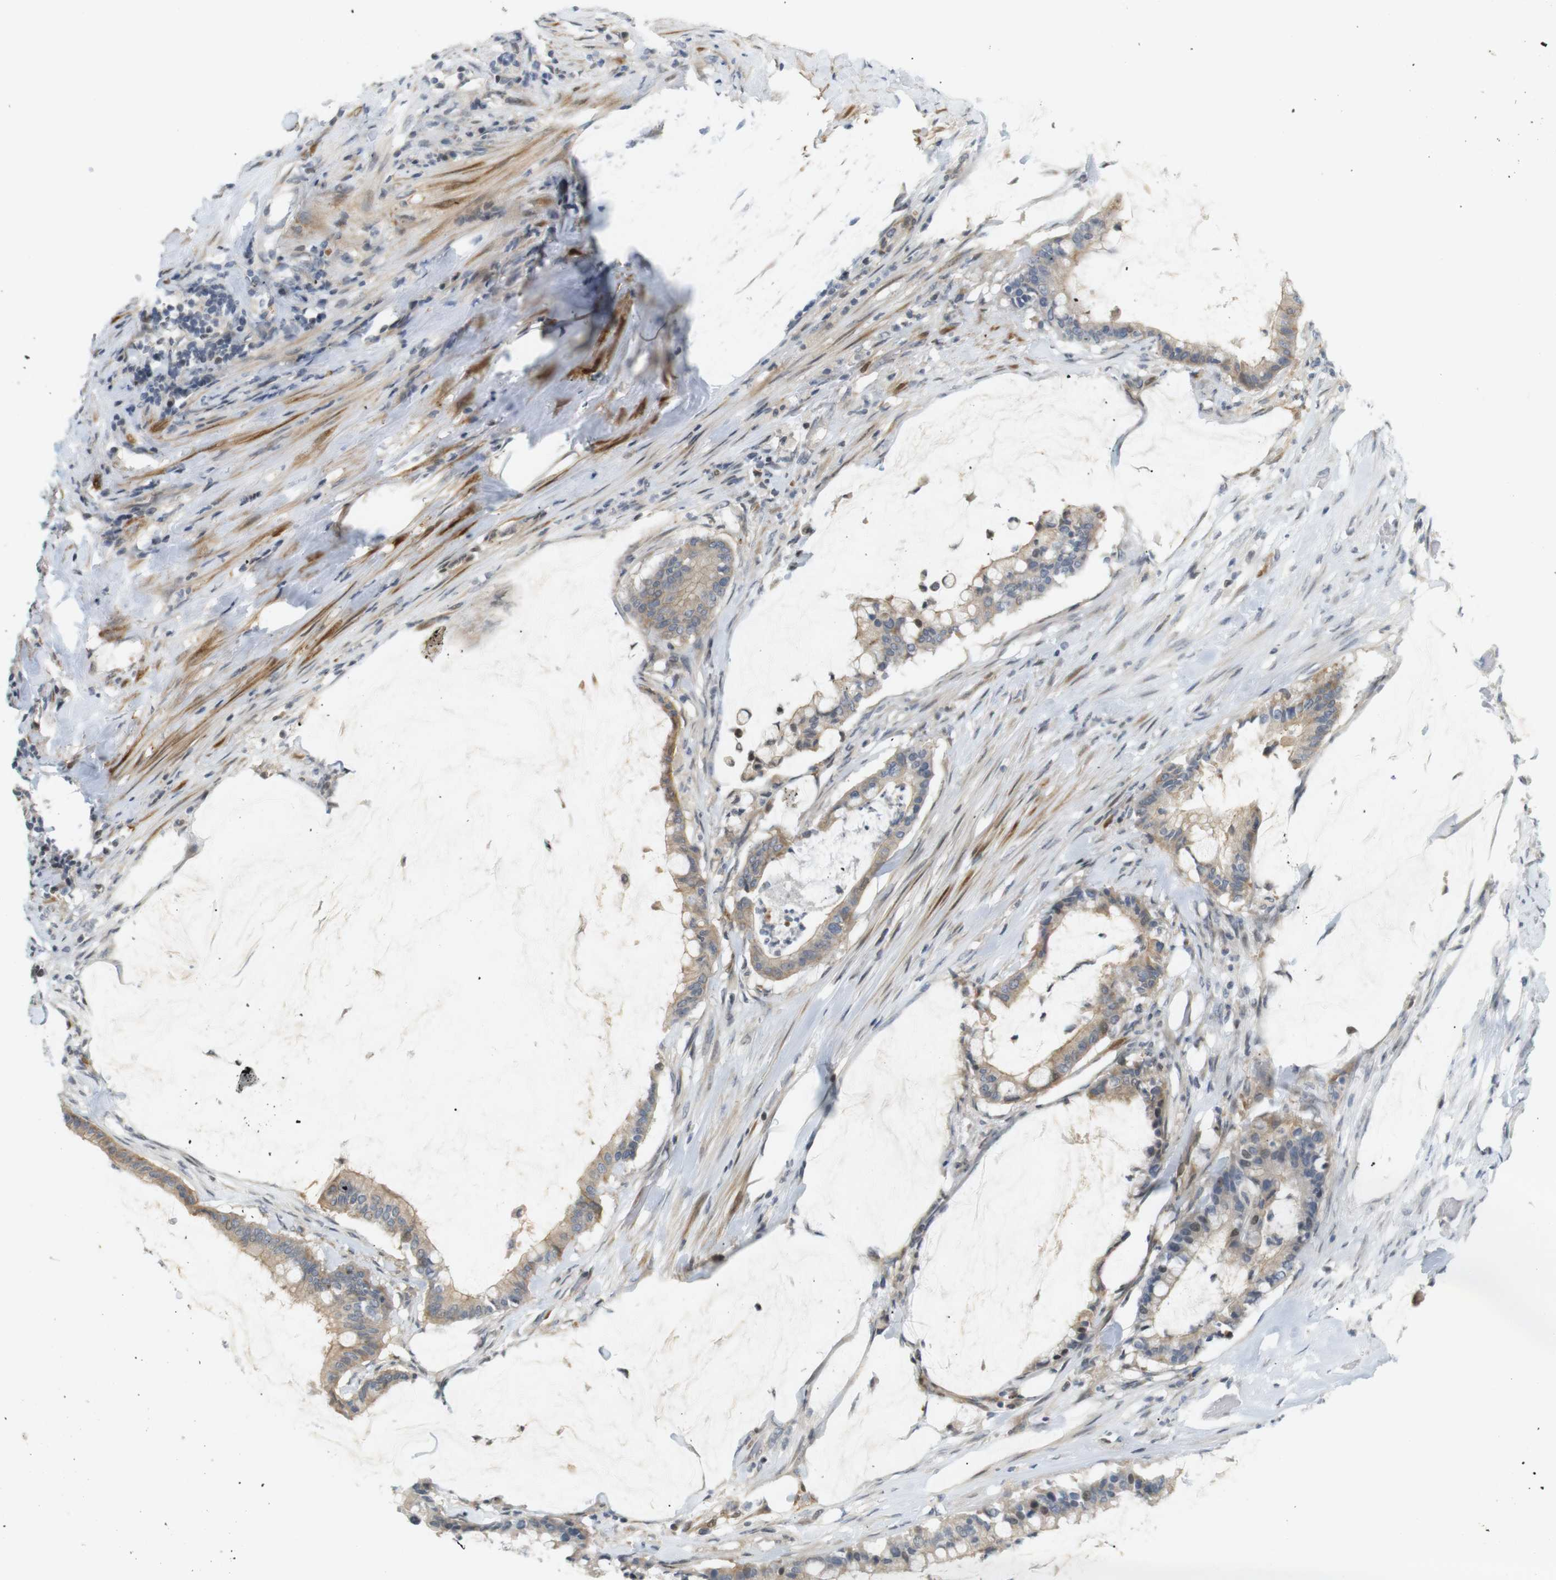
{"staining": {"intensity": "weak", "quantity": "25%-75%", "location": "cytoplasmic/membranous"}, "tissue": "pancreatic cancer", "cell_type": "Tumor cells", "image_type": "cancer", "snomed": [{"axis": "morphology", "description": "Adenocarcinoma, NOS"}, {"axis": "topography", "description": "Pancreas"}], "caption": "Immunohistochemistry photomicrograph of neoplastic tissue: human pancreatic cancer (adenocarcinoma) stained using IHC demonstrates low levels of weak protein expression localized specifically in the cytoplasmic/membranous of tumor cells, appearing as a cytoplasmic/membranous brown color.", "gene": "PPP1R14A", "patient": {"sex": "male", "age": 41}}